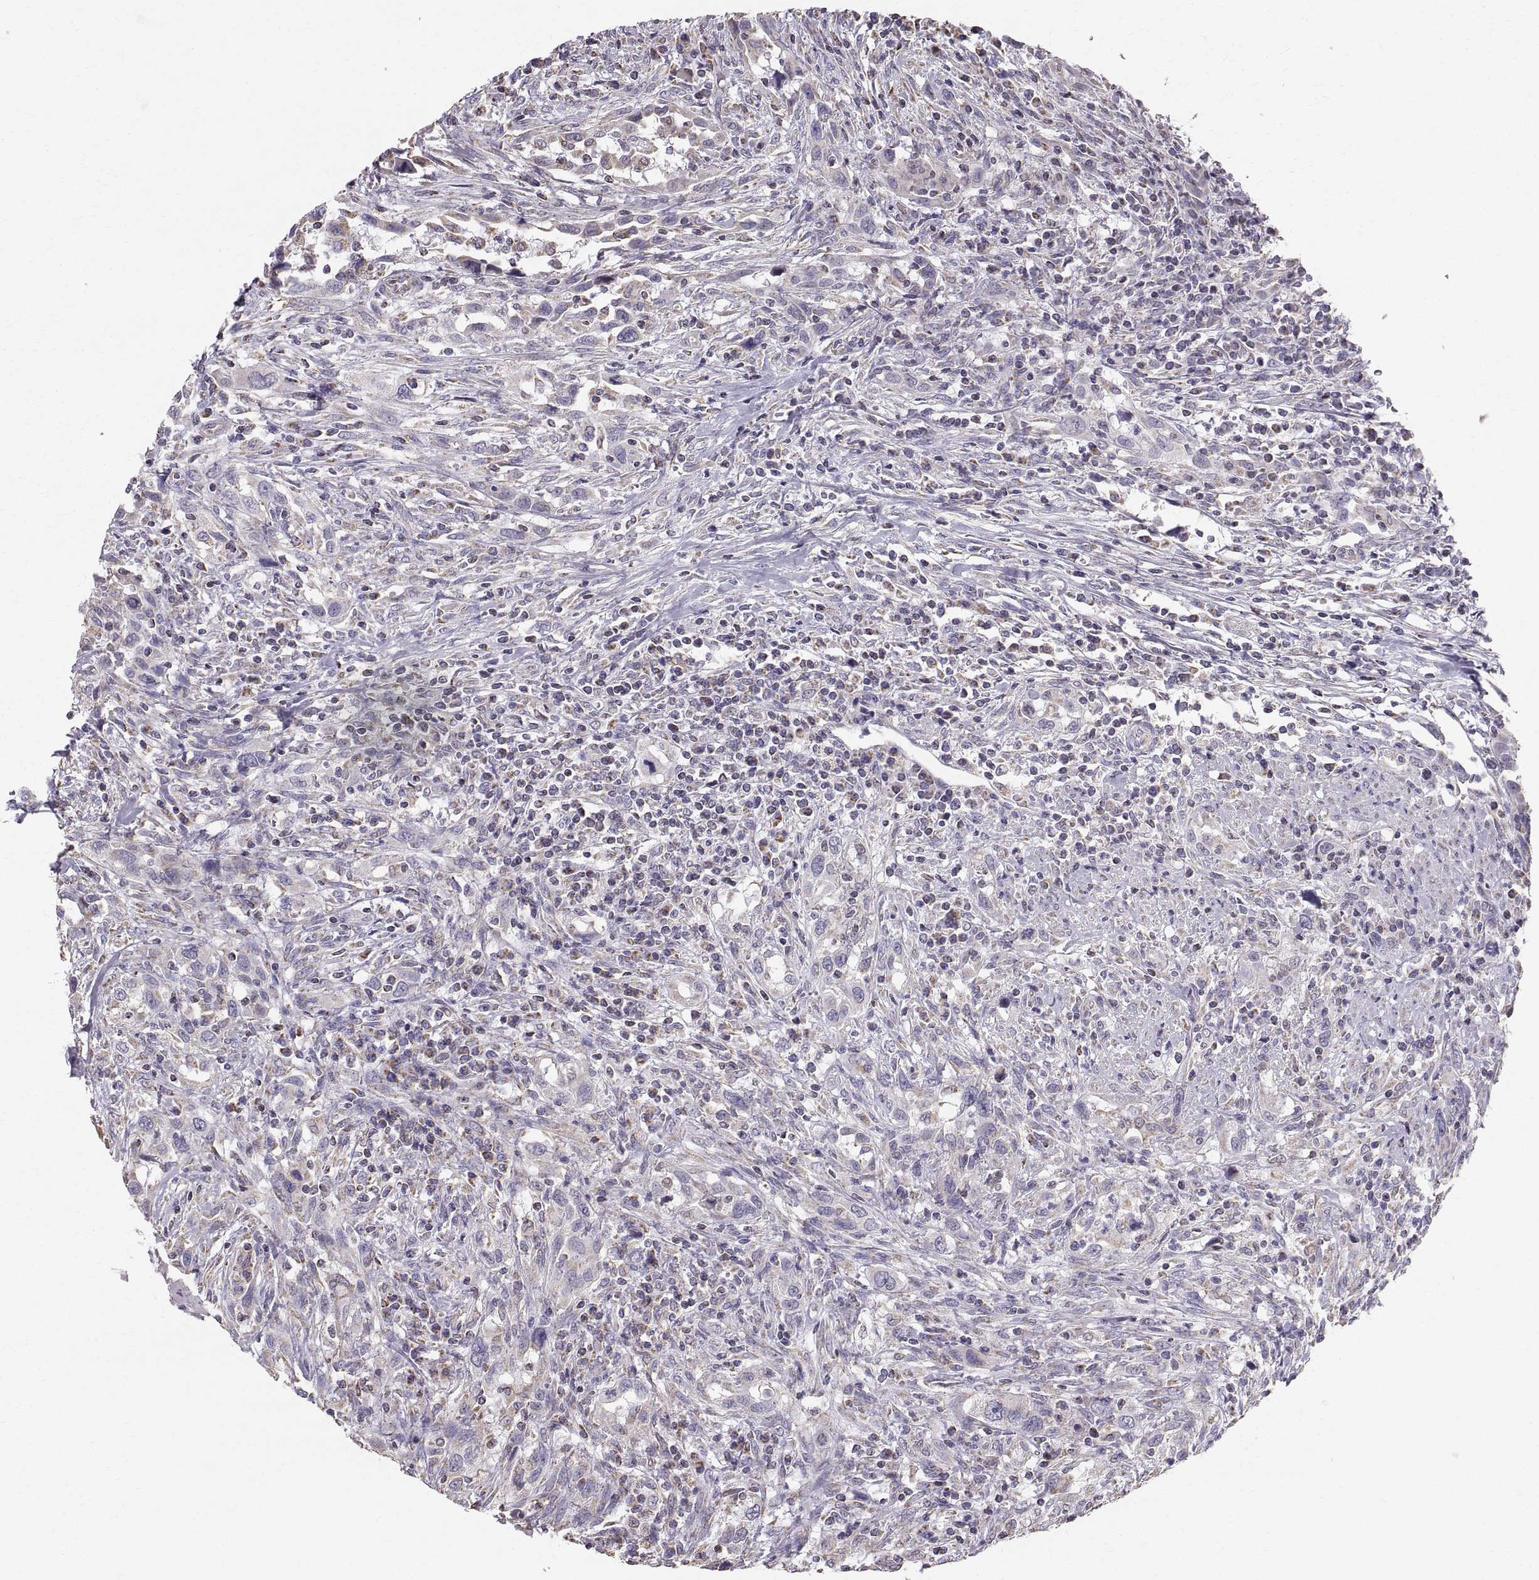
{"staining": {"intensity": "weak", "quantity": "25%-75%", "location": "cytoplasmic/membranous"}, "tissue": "urothelial cancer", "cell_type": "Tumor cells", "image_type": "cancer", "snomed": [{"axis": "morphology", "description": "Urothelial carcinoma, NOS"}, {"axis": "morphology", "description": "Urothelial carcinoma, High grade"}, {"axis": "topography", "description": "Urinary bladder"}], "caption": "This photomicrograph displays urothelial cancer stained with immunohistochemistry (IHC) to label a protein in brown. The cytoplasmic/membranous of tumor cells show weak positivity for the protein. Nuclei are counter-stained blue.", "gene": "STMND1", "patient": {"sex": "female", "age": 64}}